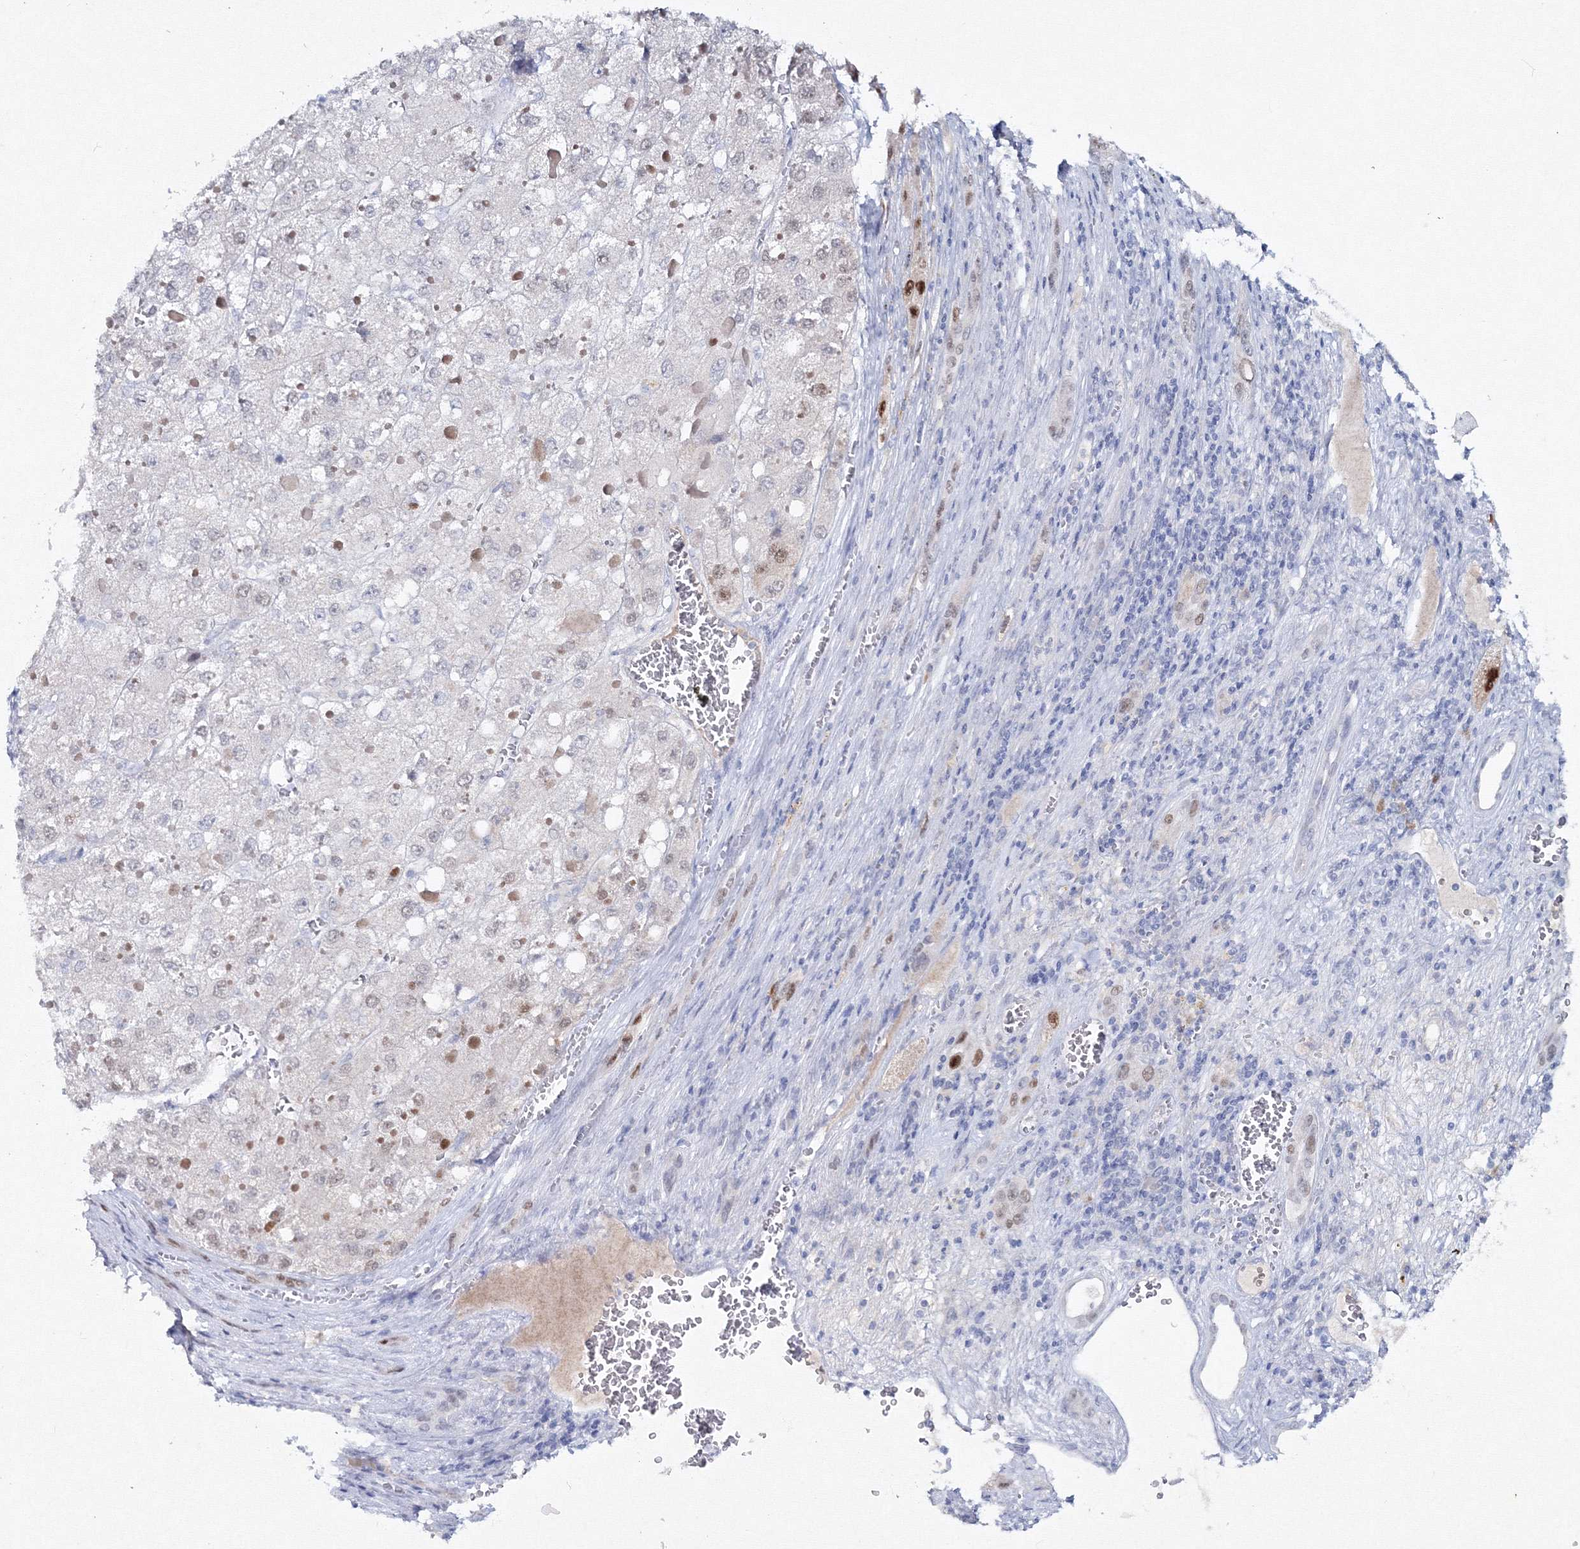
{"staining": {"intensity": "negative", "quantity": "none", "location": "none"}, "tissue": "liver cancer", "cell_type": "Tumor cells", "image_type": "cancer", "snomed": [{"axis": "morphology", "description": "Carcinoma, Hepatocellular, NOS"}, {"axis": "topography", "description": "Liver"}], "caption": "This is an immunohistochemistry (IHC) image of liver hepatocellular carcinoma. There is no staining in tumor cells.", "gene": "GCKR", "patient": {"sex": "female", "age": 73}}